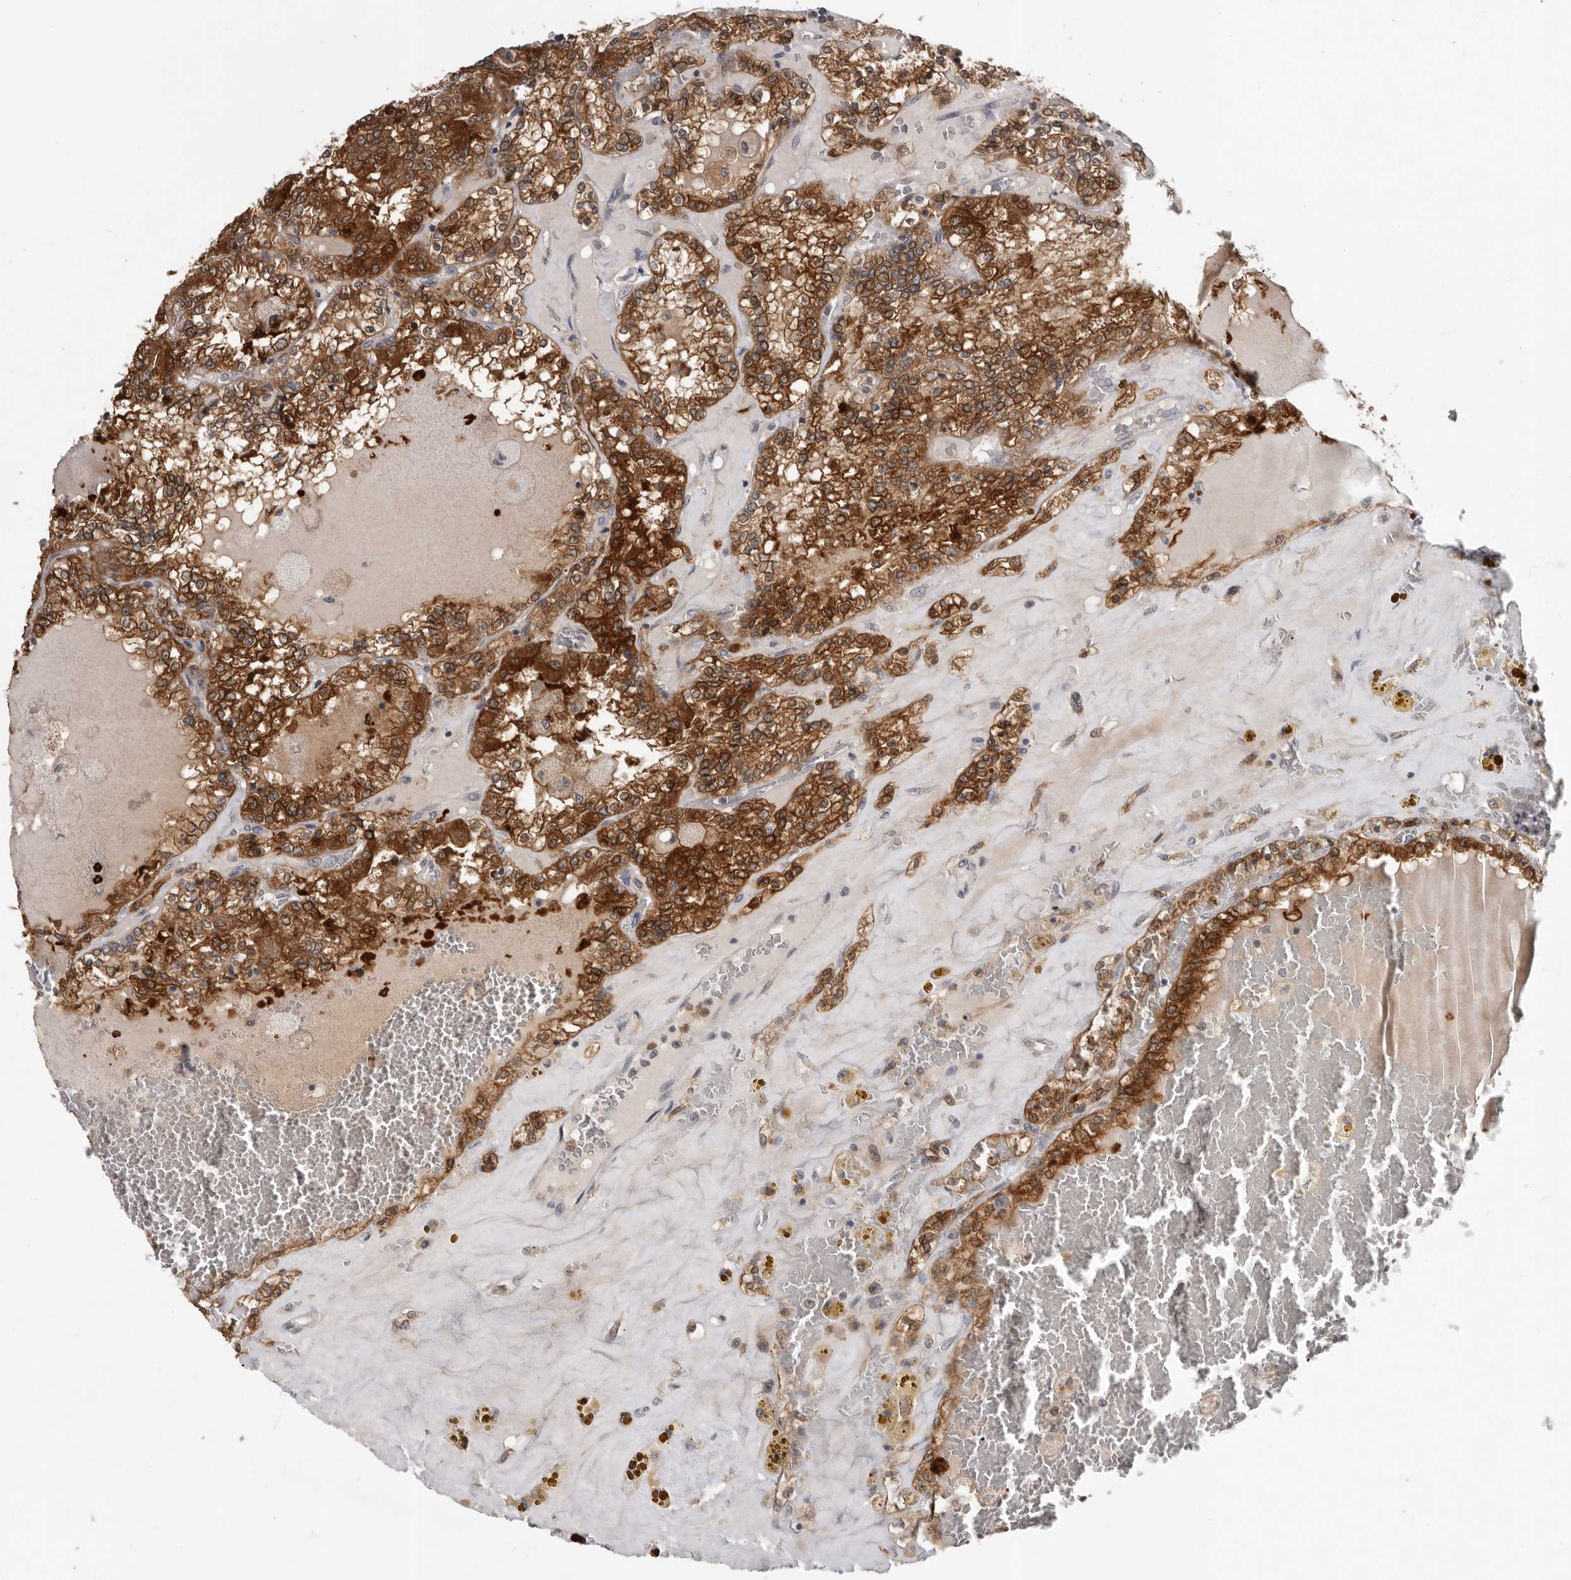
{"staining": {"intensity": "strong", "quantity": ">75%", "location": "cytoplasmic/membranous"}, "tissue": "renal cancer", "cell_type": "Tumor cells", "image_type": "cancer", "snomed": [{"axis": "morphology", "description": "Adenocarcinoma, NOS"}, {"axis": "topography", "description": "Kidney"}], "caption": "Human renal cancer stained for a protein (brown) reveals strong cytoplasmic/membranous positive positivity in about >75% of tumor cells.", "gene": "RALGPS2", "patient": {"sex": "female", "age": 56}}